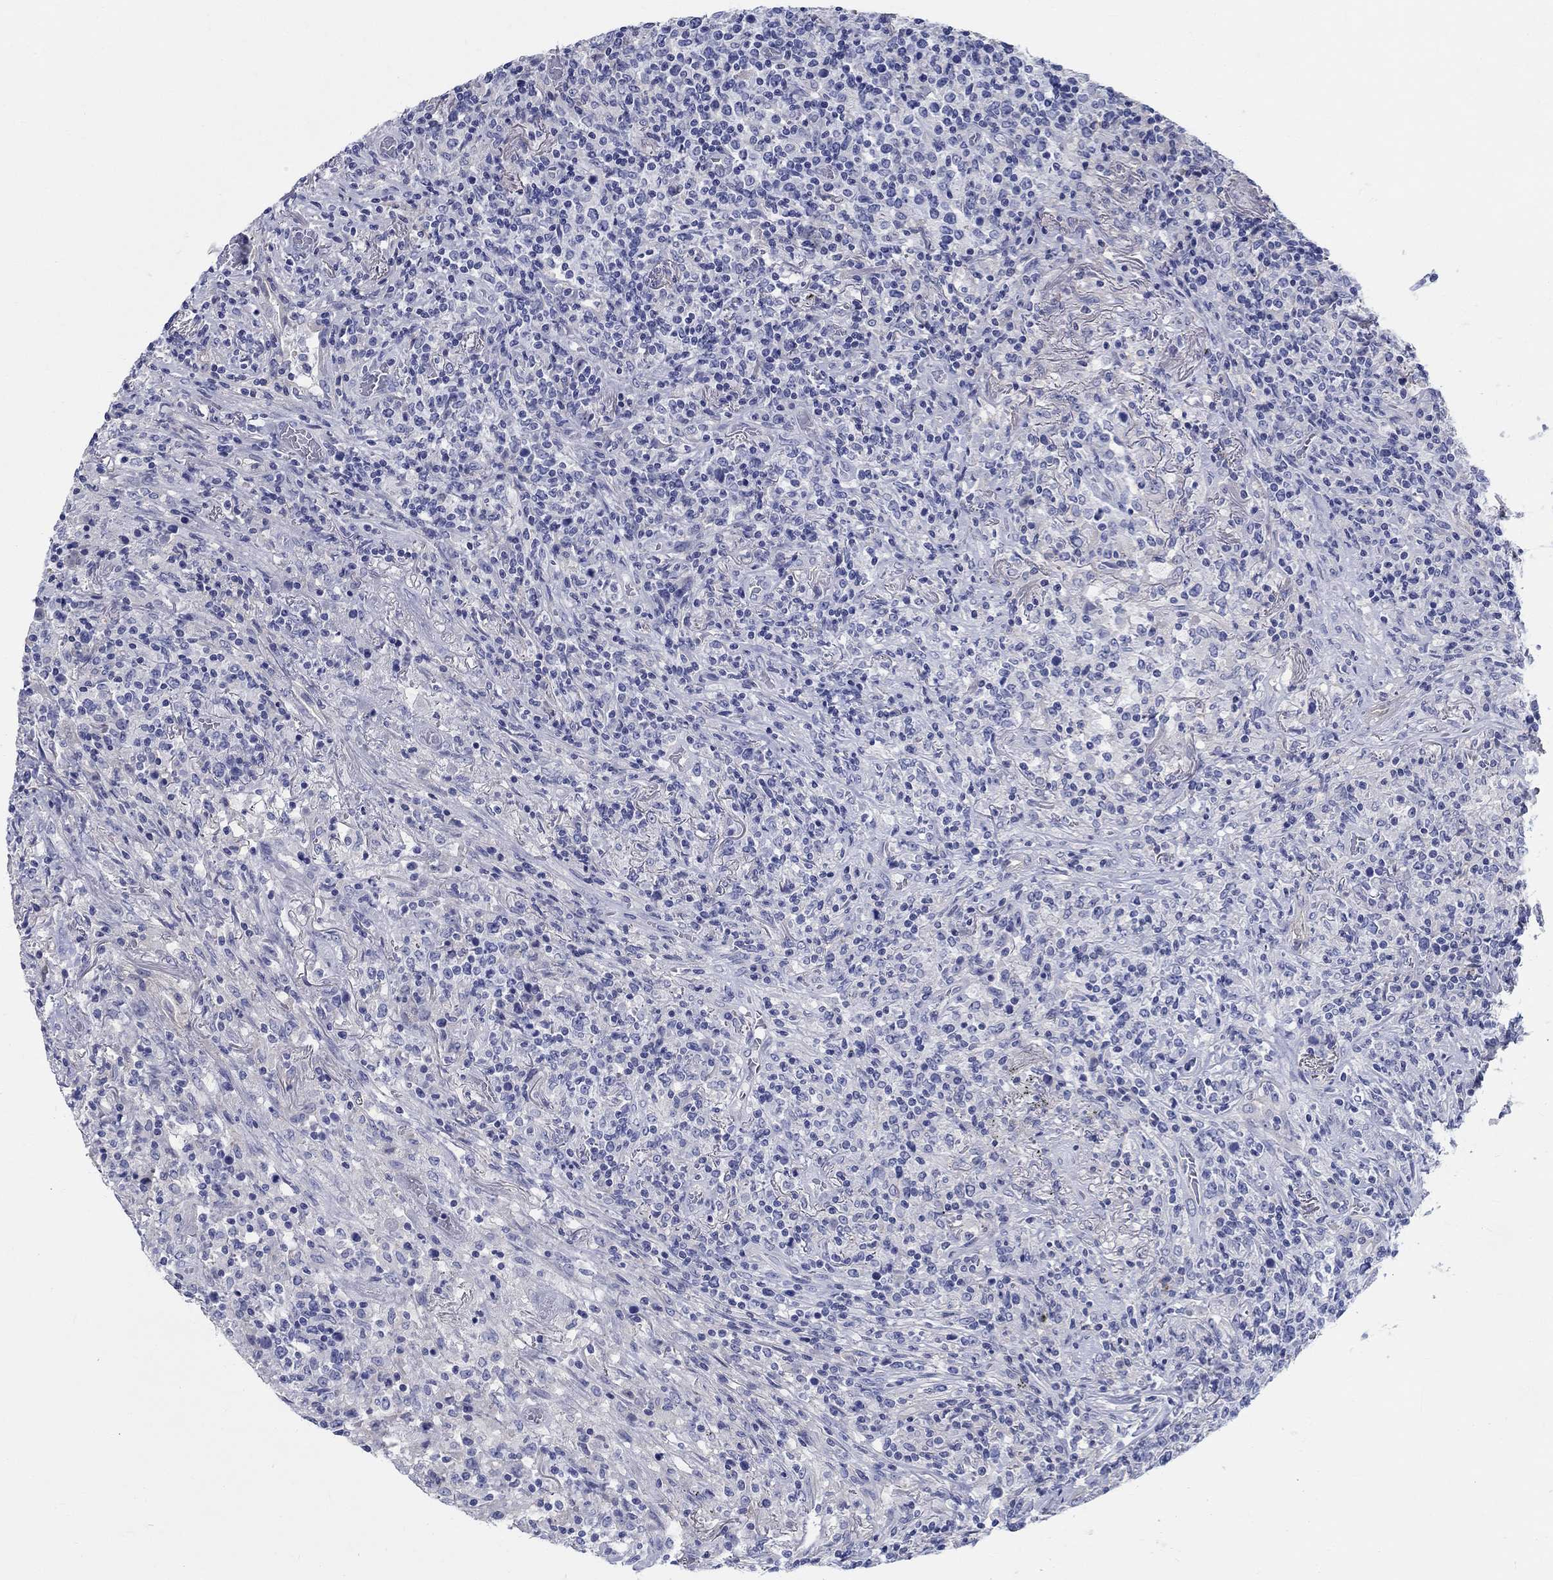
{"staining": {"intensity": "negative", "quantity": "none", "location": "none"}, "tissue": "lymphoma", "cell_type": "Tumor cells", "image_type": "cancer", "snomed": [{"axis": "morphology", "description": "Malignant lymphoma, non-Hodgkin's type, High grade"}, {"axis": "topography", "description": "Lung"}], "caption": "A high-resolution histopathology image shows immunohistochemistry (IHC) staining of malignant lymphoma, non-Hodgkin's type (high-grade), which shows no significant expression in tumor cells. (Stains: DAB (3,3'-diaminobenzidine) immunohistochemistry with hematoxylin counter stain, Microscopy: brightfield microscopy at high magnification).", "gene": "SOX2", "patient": {"sex": "male", "age": 79}}